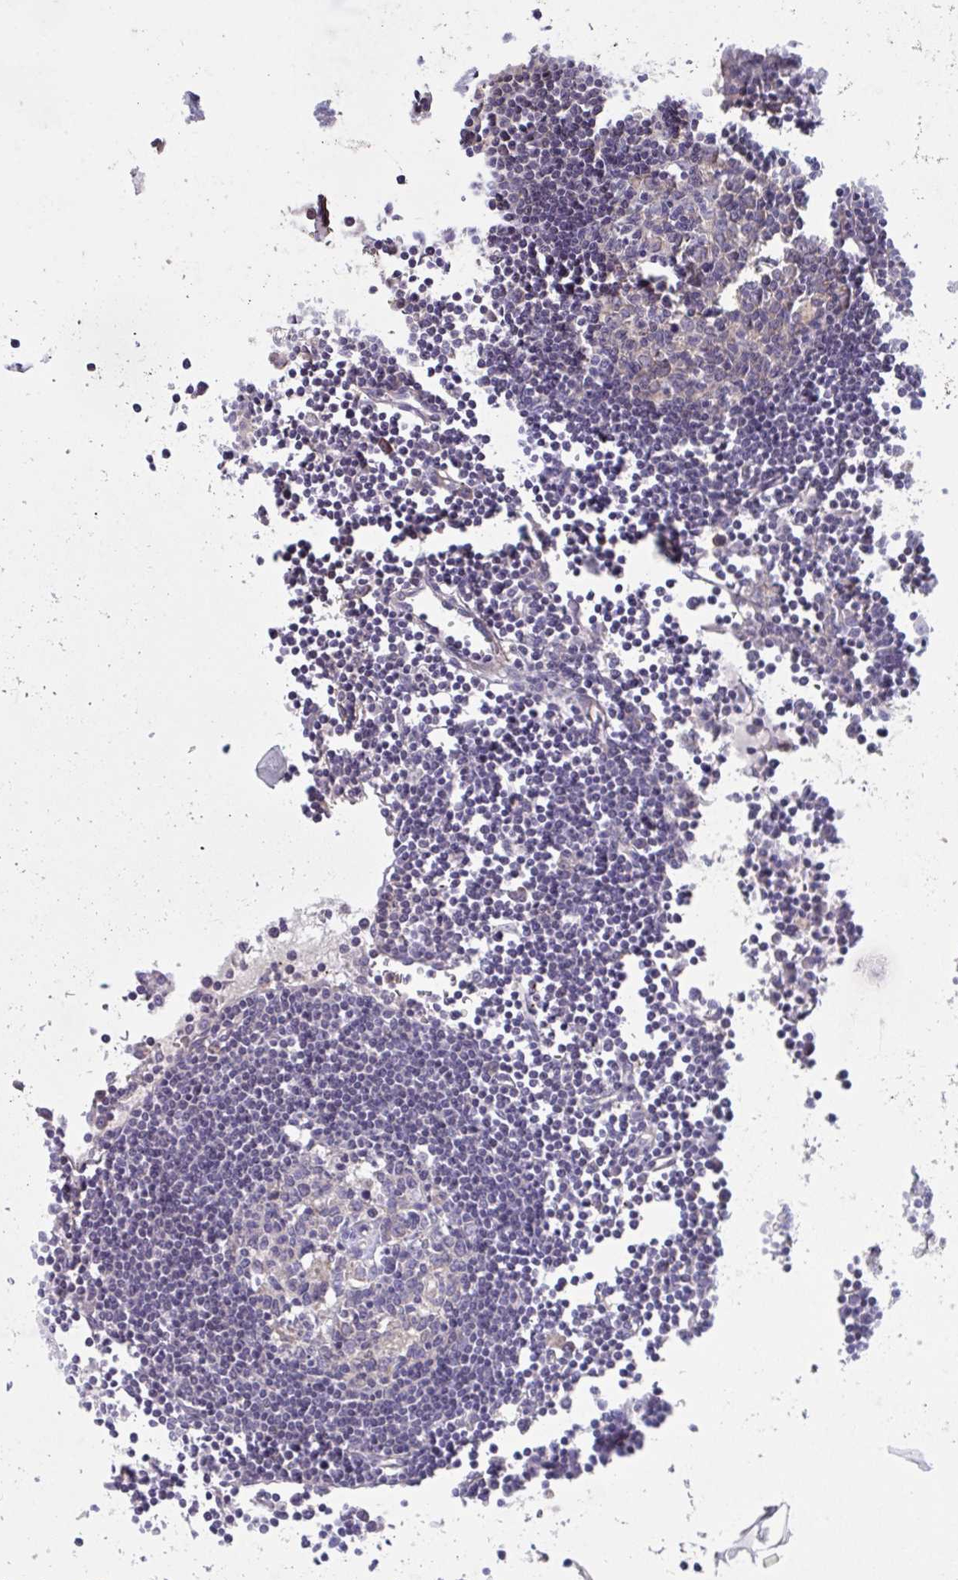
{"staining": {"intensity": "negative", "quantity": "none", "location": "none"}, "tissue": "lymph node", "cell_type": "Germinal center cells", "image_type": "normal", "snomed": [{"axis": "morphology", "description": "Normal tissue, NOS"}, {"axis": "topography", "description": "Lymph node"}], "caption": "IHC photomicrograph of benign lymph node stained for a protein (brown), which displays no expression in germinal center cells. (Stains: DAB immunohistochemistry (IHC) with hematoxylin counter stain, Microscopy: brightfield microscopy at high magnification).", "gene": "RHOXF1", "patient": {"sex": "female", "age": 65}}